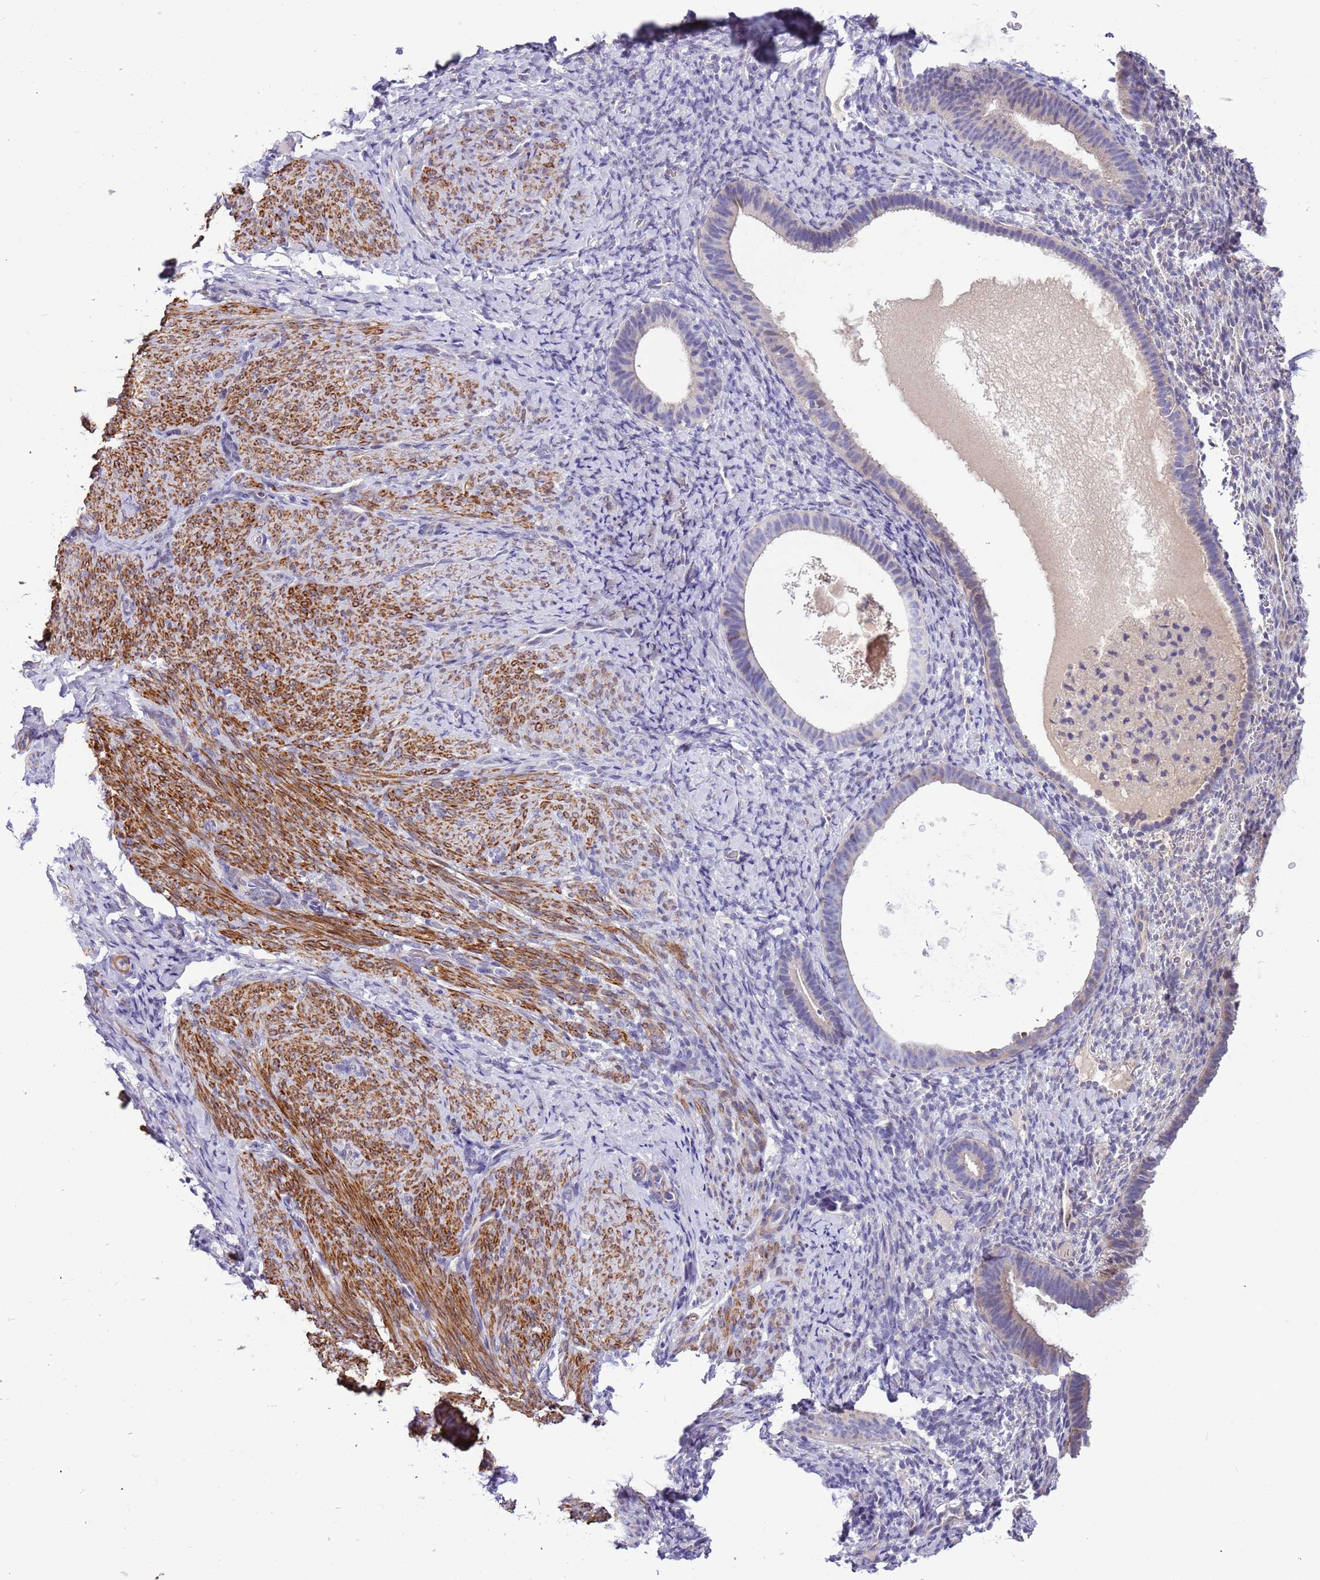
{"staining": {"intensity": "negative", "quantity": "none", "location": "none"}, "tissue": "endometrium", "cell_type": "Cells in endometrial stroma", "image_type": "normal", "snomed": [{"axis": "morphology", "description": "Normal tissue, NOS"}, {"axis": "topography", "description": "Endometrium"}], "caption": "DAB immunohistochemical staining of benign endometrium demonstrates no significant expression in cells in endometrial stroma.", "gene": "PLEKHH1", "patient": {"sex": "female", "age": 65}}